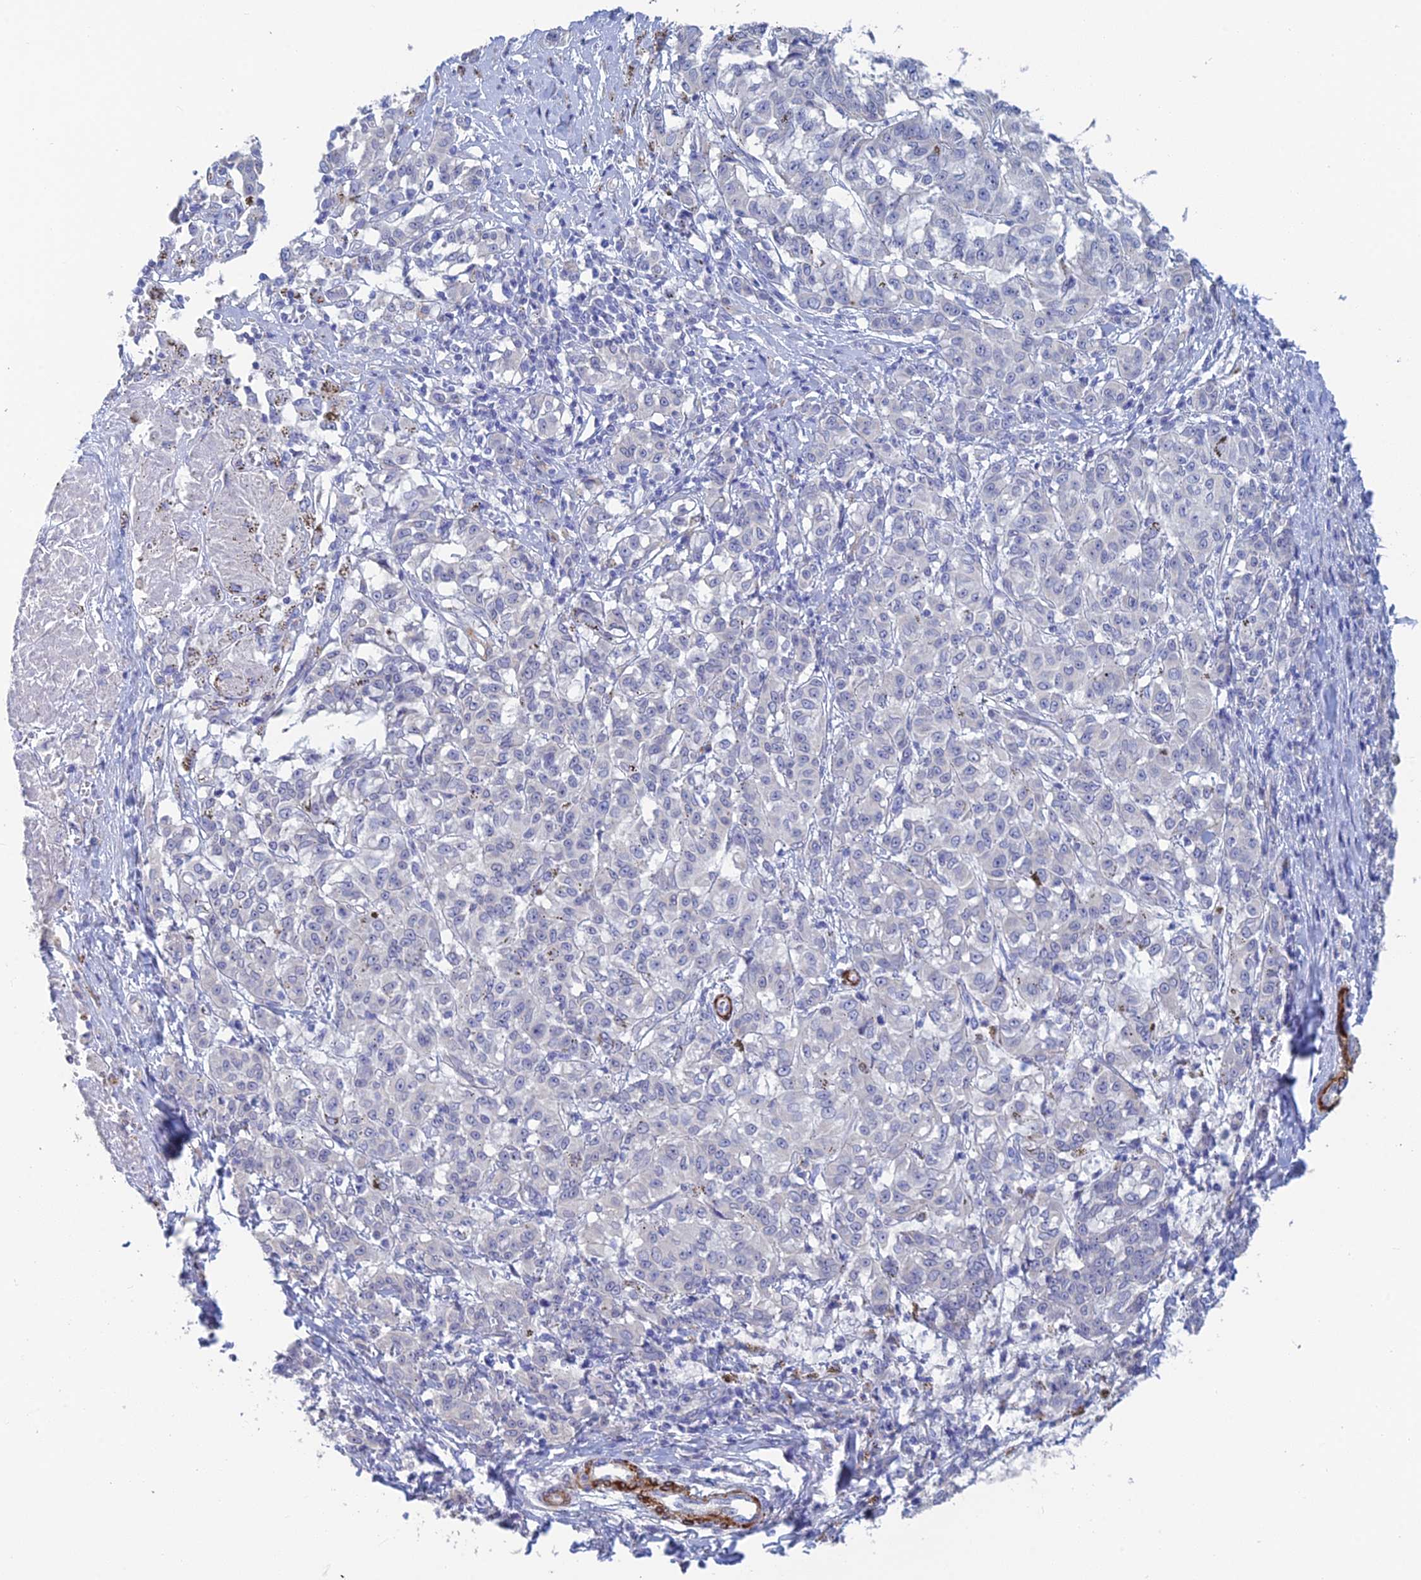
{"staining": {"intensity": "negative", "quantity": "none", "location": "none"}, "tissue": "melanoma", "cell_type": "Tumor cells", "image_type": "cancer", "snomed": [{"axis": "morphology", "description": "Malignant melanoma, NOS"}, {"axis": "topography", "description": "Skin"}], "caption": "The histopathology image displays no staining of tumor cells in melanoma.", "gene": "PCDHA8", "patient": {"sex": "female", "age": 72}}